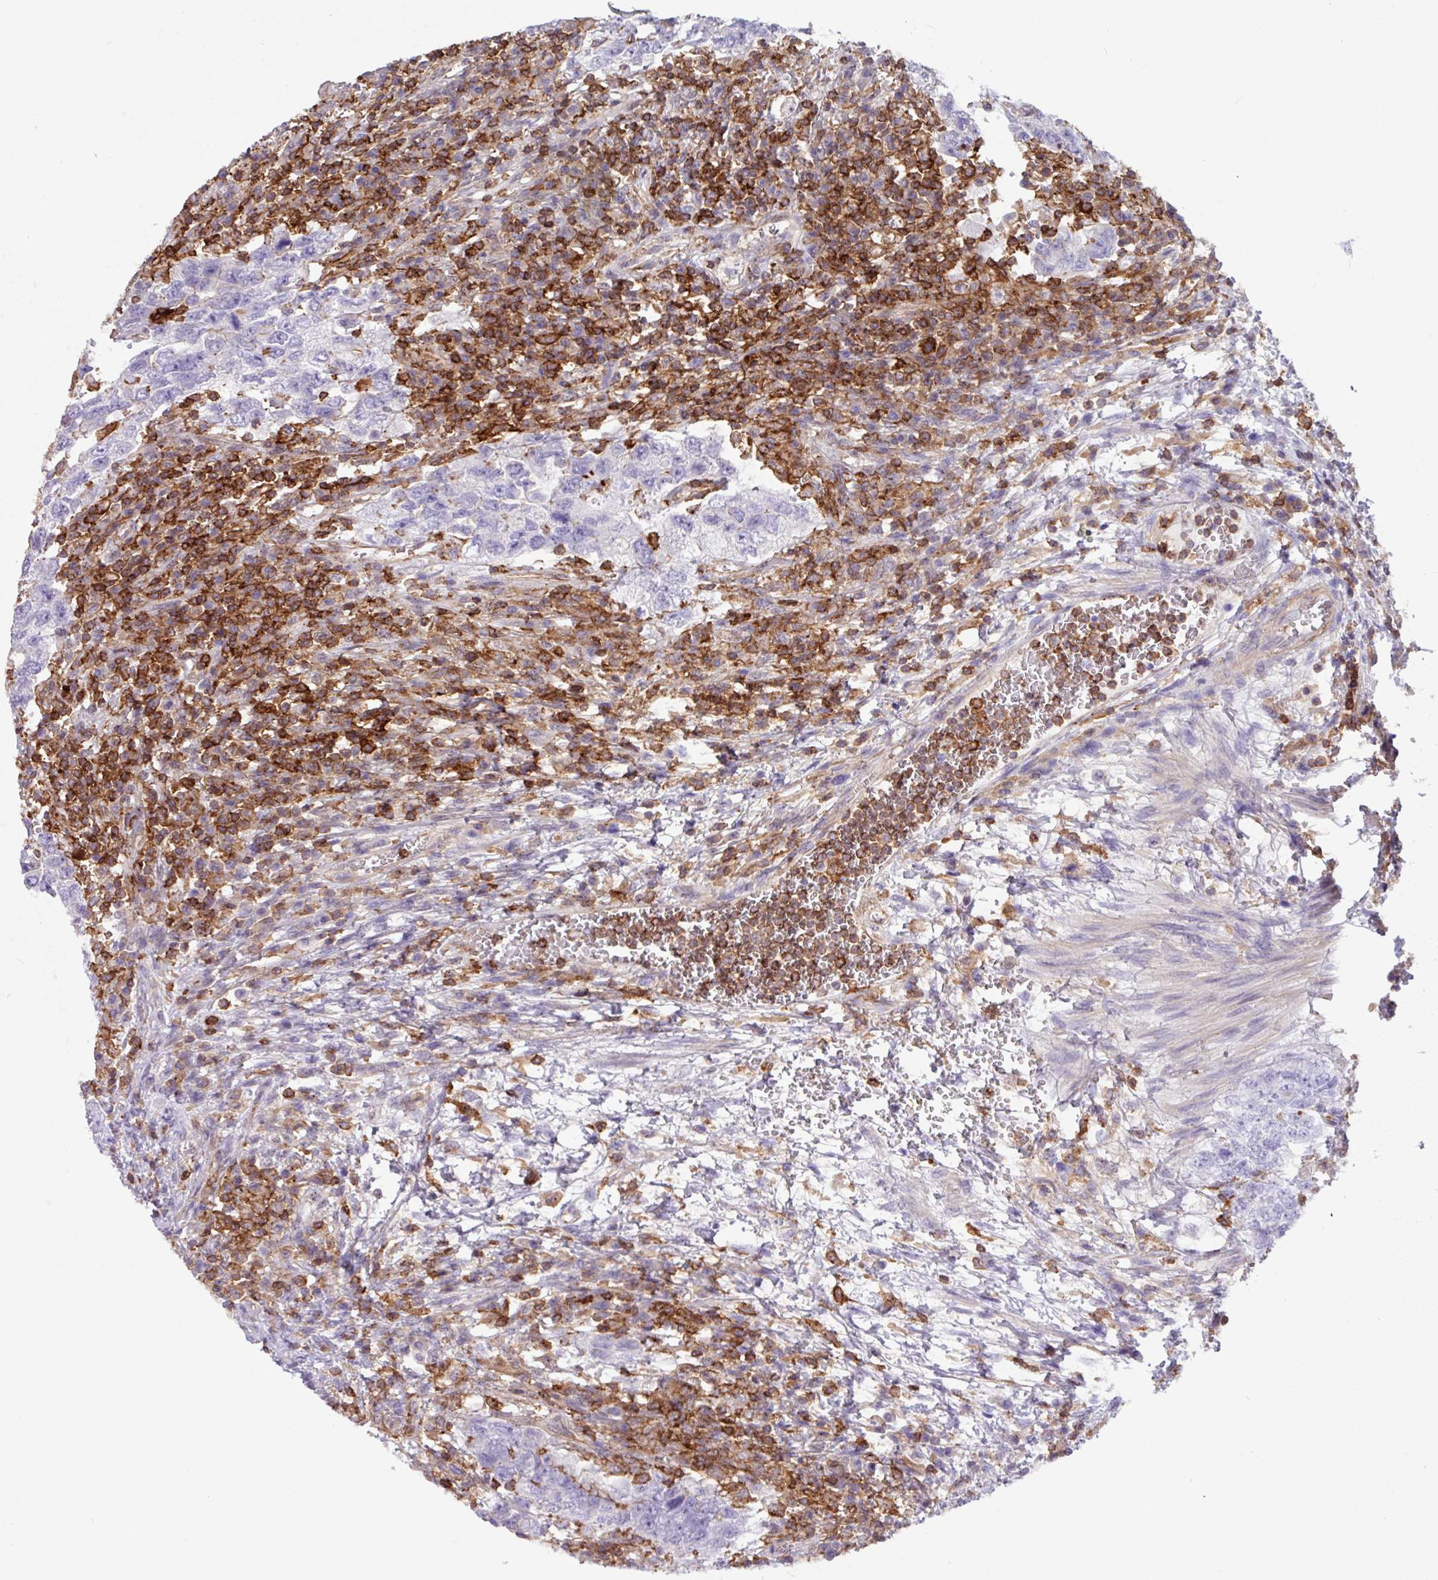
{"staining": {"intensity": "negative", "quantity": "none", "location": "none"}, "tissue": "testis cancer", "cell_type": "Tumor cells", "image_type": "cancer", "snomed": [{"axis": "morphology", "description": "Carcinoma, Embryonal, NOS"}, {"axis": "topography", "description": "Testis"}], "caption": "This is an immunohistochemistry image of testis cancer (embryonal carcinoma). There is no staining in tumor cells.", "gene": "PPP1R18", "patient": {"sex": "male", "age": 26}}